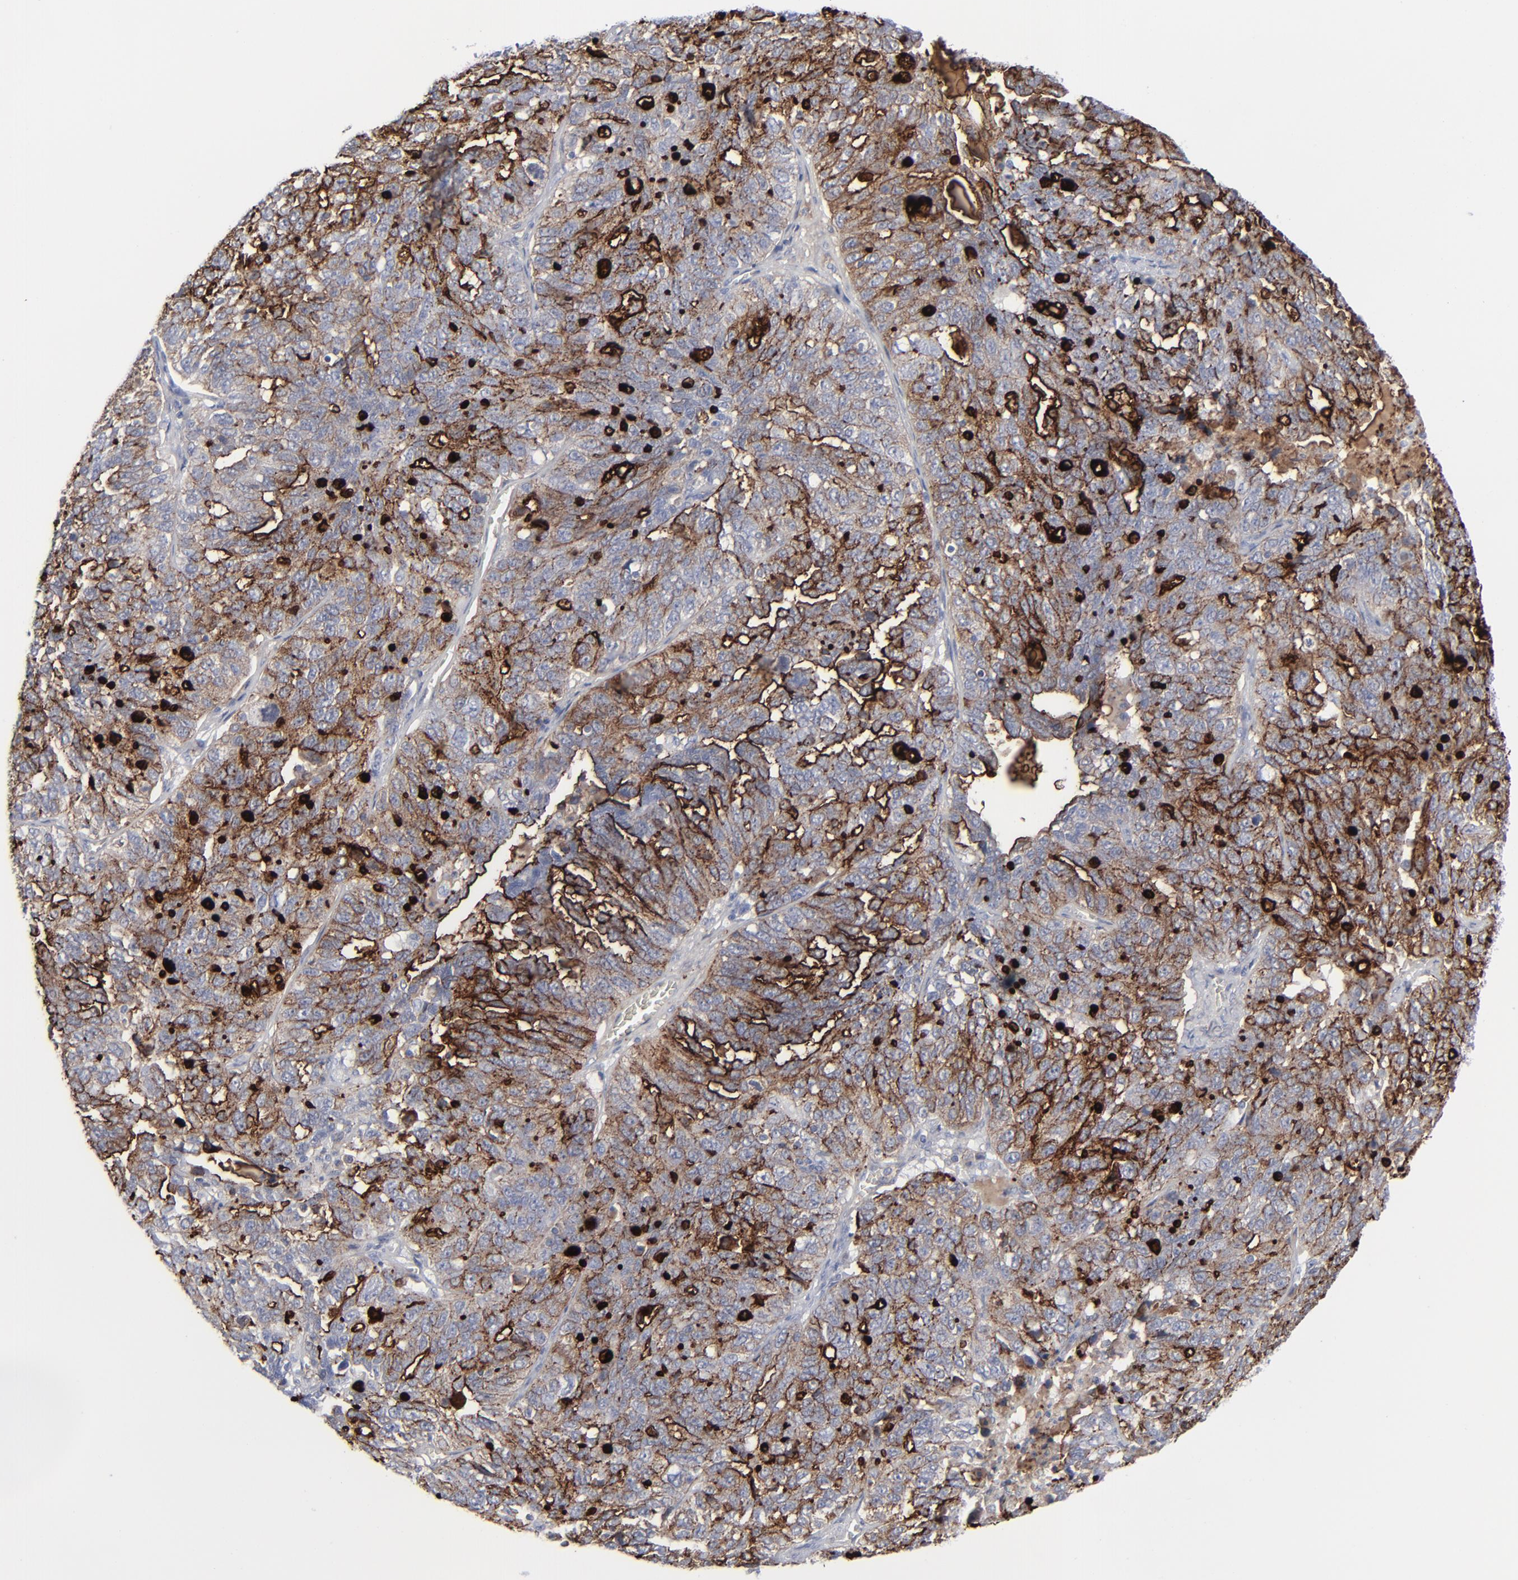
{"staining": {"intensity": "moderate", "quantity": ">75%", "location": "cytoplasmic/membranous,nuclear"}, "tissue": "ovarian cancer", "cell_type": "Tumor cells", "image_type": "cancer", "snomed": [{"axis": "morphology", "description": "Cystadenocarcinoma, serous, NOS"}, {"axis": "topography", "description": "Ovary"}], "caption": "About >75% of tumor cells in ovarian cancer reveal moderate cytoplasmic/membranous and nuclear protein expression as visualized by brown immunohistochemical staining.", "gene": "MSLN", "patient": {"sex": "female", "age": 71}}